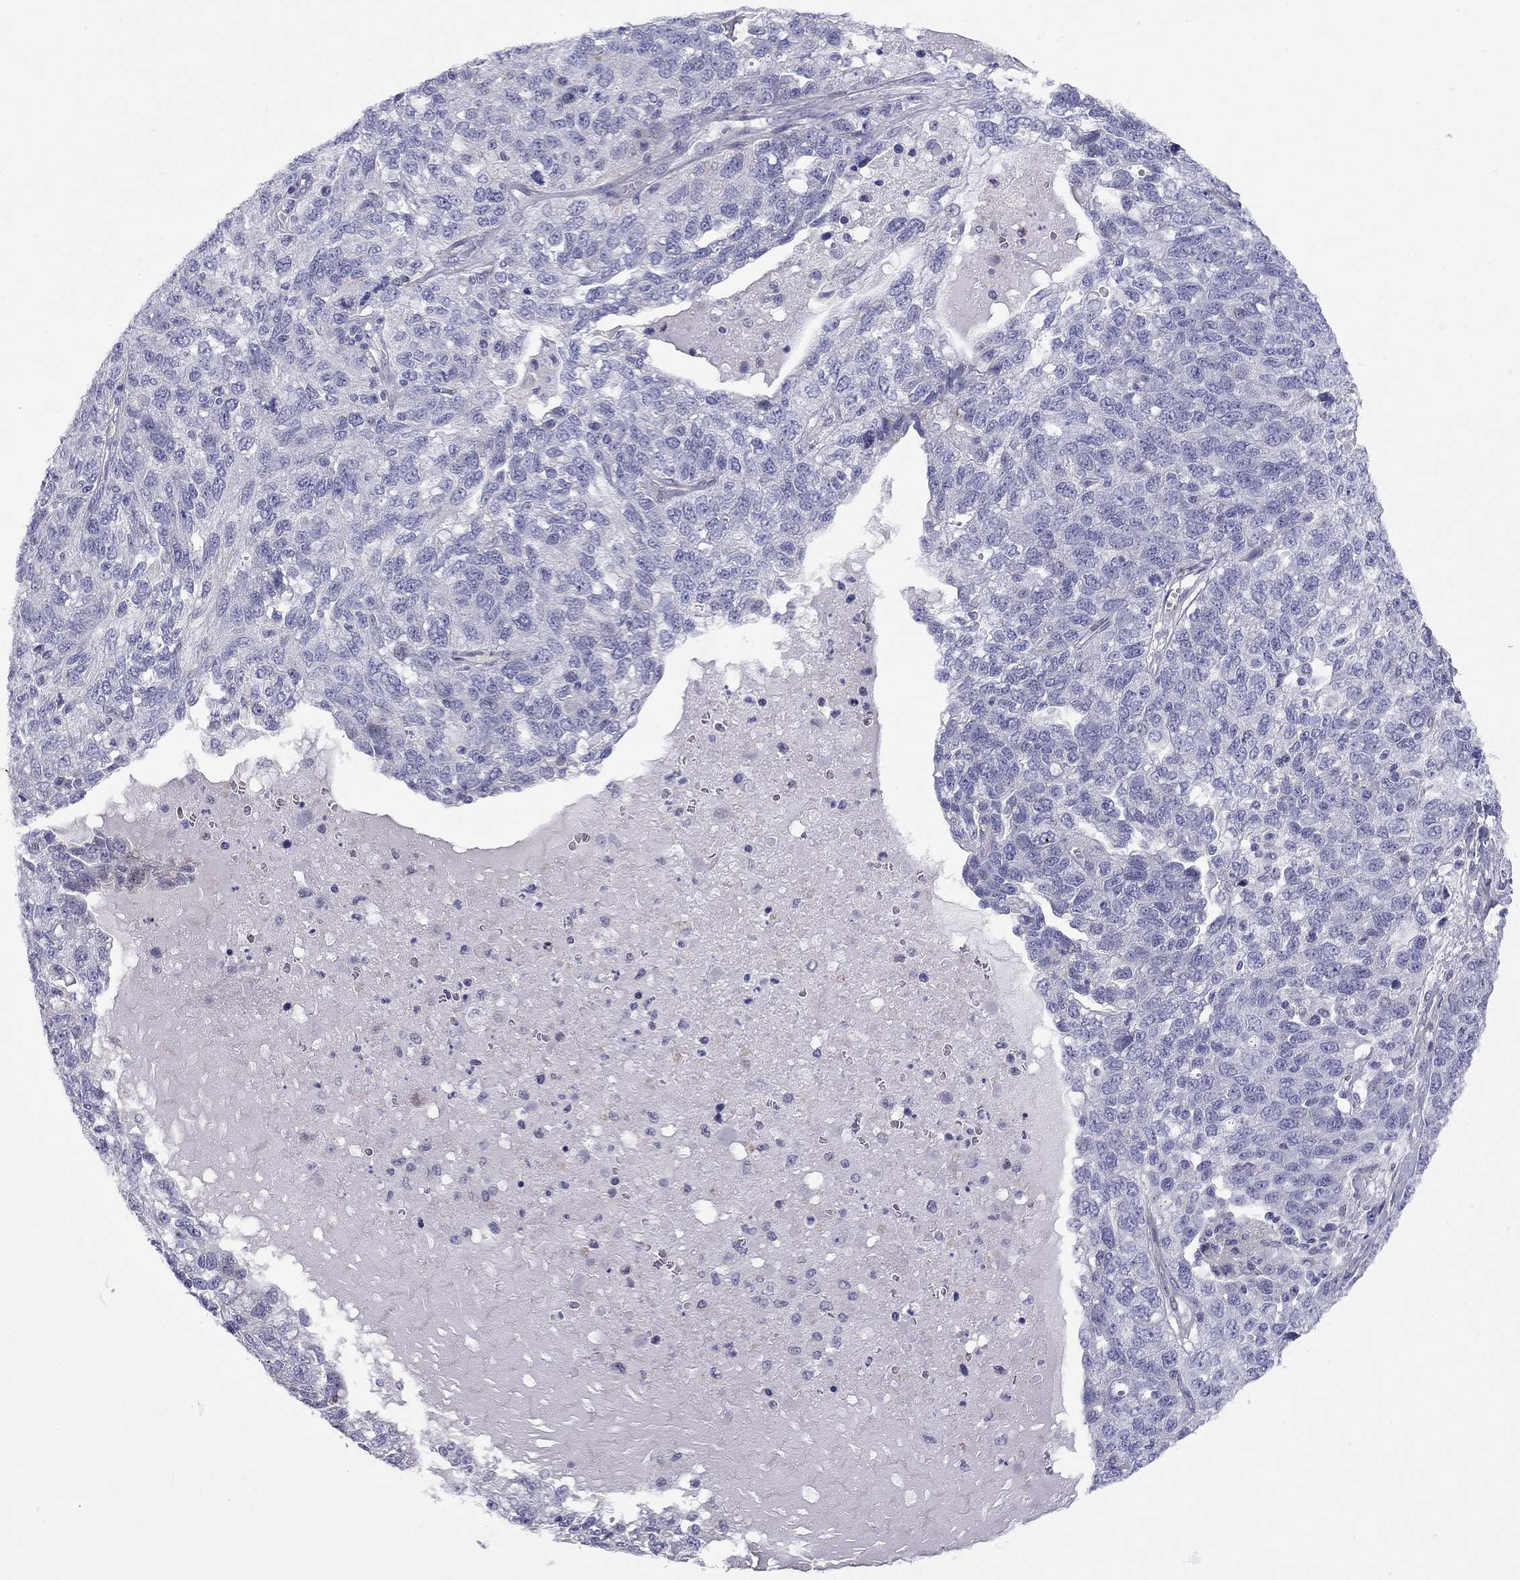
{"staining": {"intensity": "negative", "quantity": "none", "location": "none"}, "tissue": "ovarian cancer", "cell_type": "Tumor cells", "image_type": "cancer", "snomed": [{"axis": "morphology", "description": "Cystadenocarcinoma, serous, NOS"}, {"axis": "topography", "description": "Ovary"}], "caption": "DAB immunohistochemical staining of human serous cystadenocarcinoma (ovarian) reveals no significant staining in tumor cells.", "gene": "C8orf88", "patient": {"sex": "female", "age": 71}}